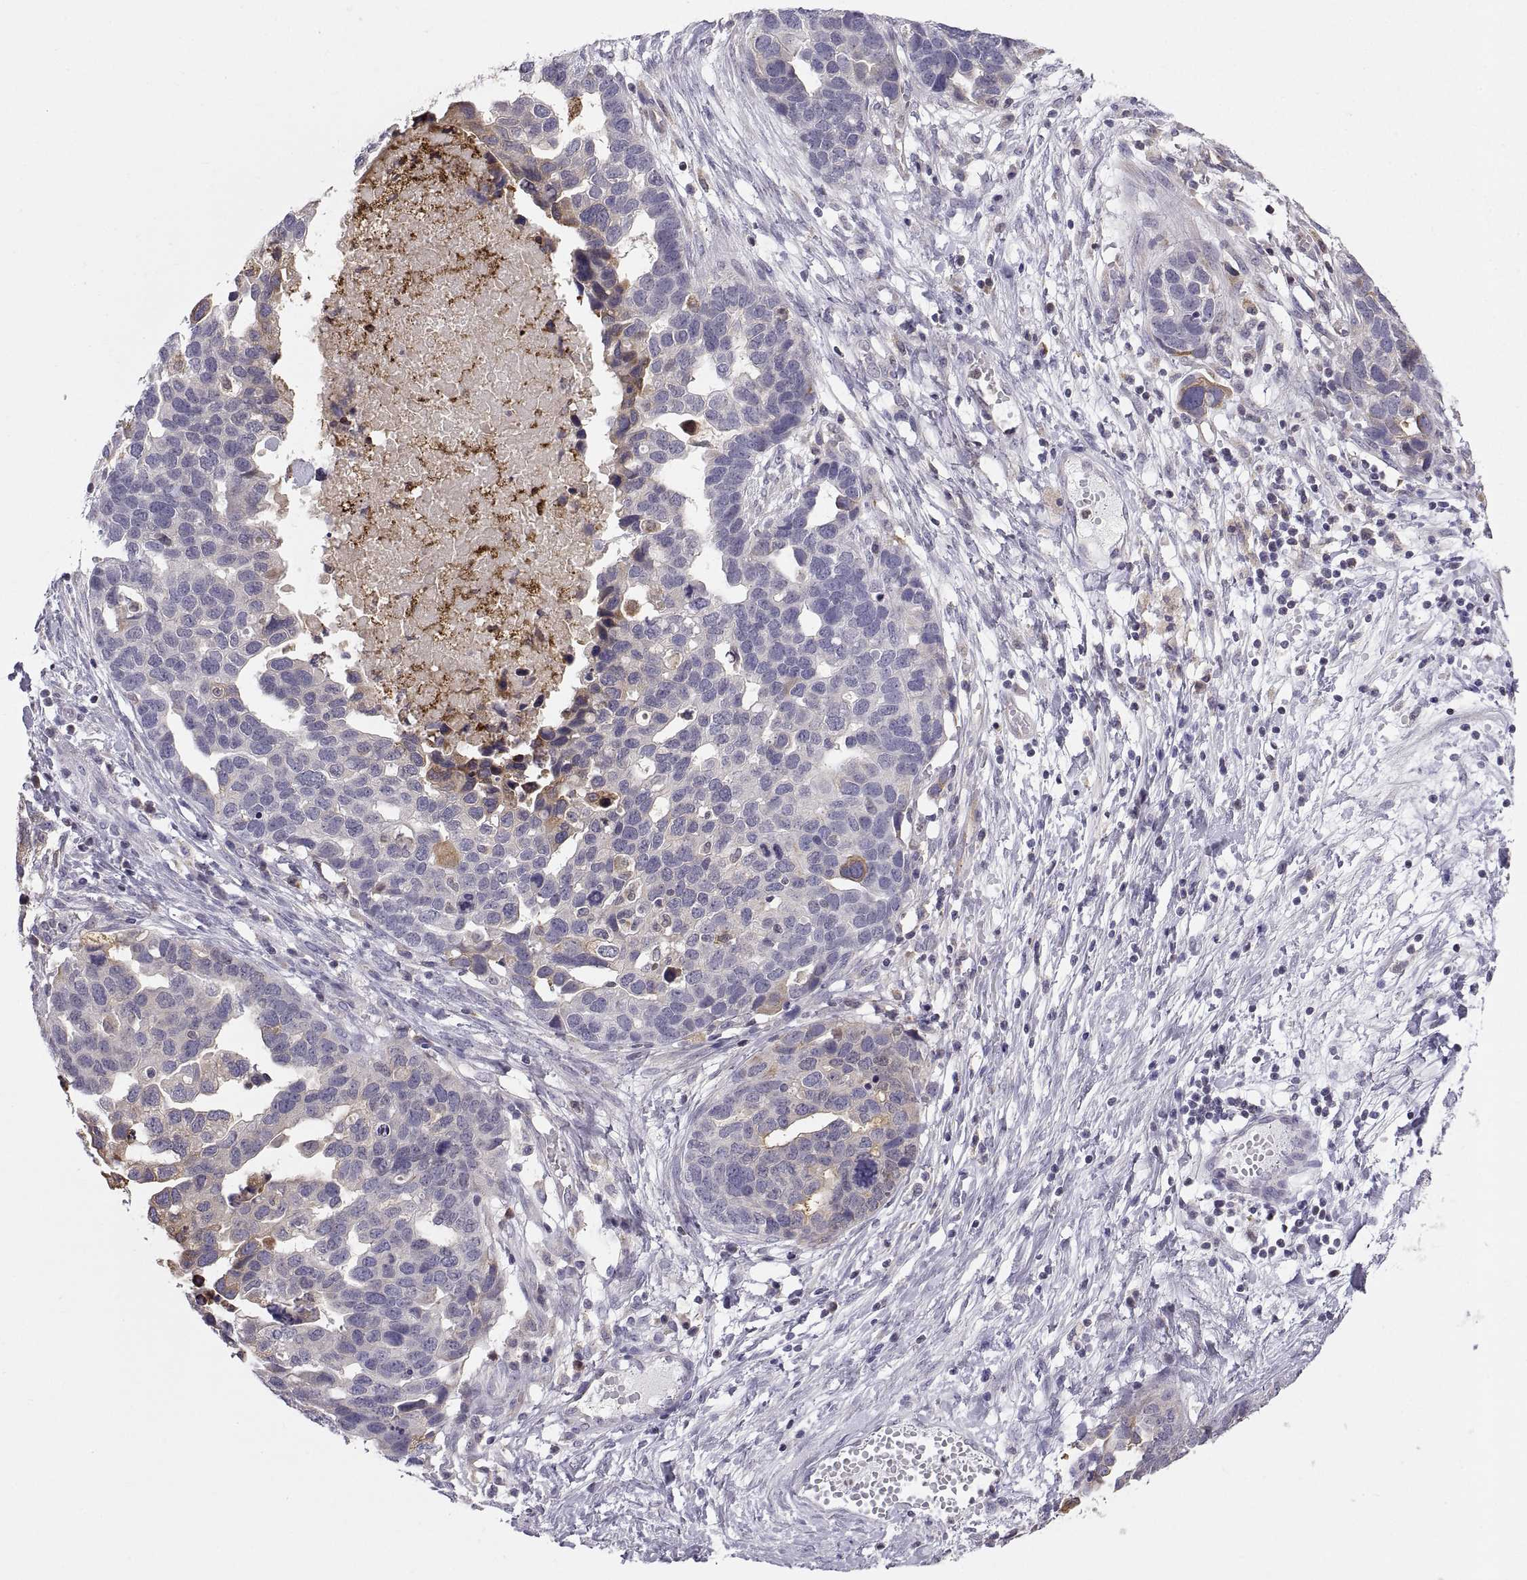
{"staining": {"intensity": "negative", "quantity": "none", "location": "none"}, "tissue": "ovarian cancer", "cell_type": "Tumor cells", "image_type": "cancer", "snomed": [{"axis": "morphology", "description": "Cystadenocarcinoma, serous, NOS"}, {"axis": "topography", "description": "Ovary"}], "caption": "Immunohistochemical staining of human ovarian cancer exhibits no significant positivity in tumor cells.", "gene": "ERO1A", "patient": {"sex": "female", "age": 54}}